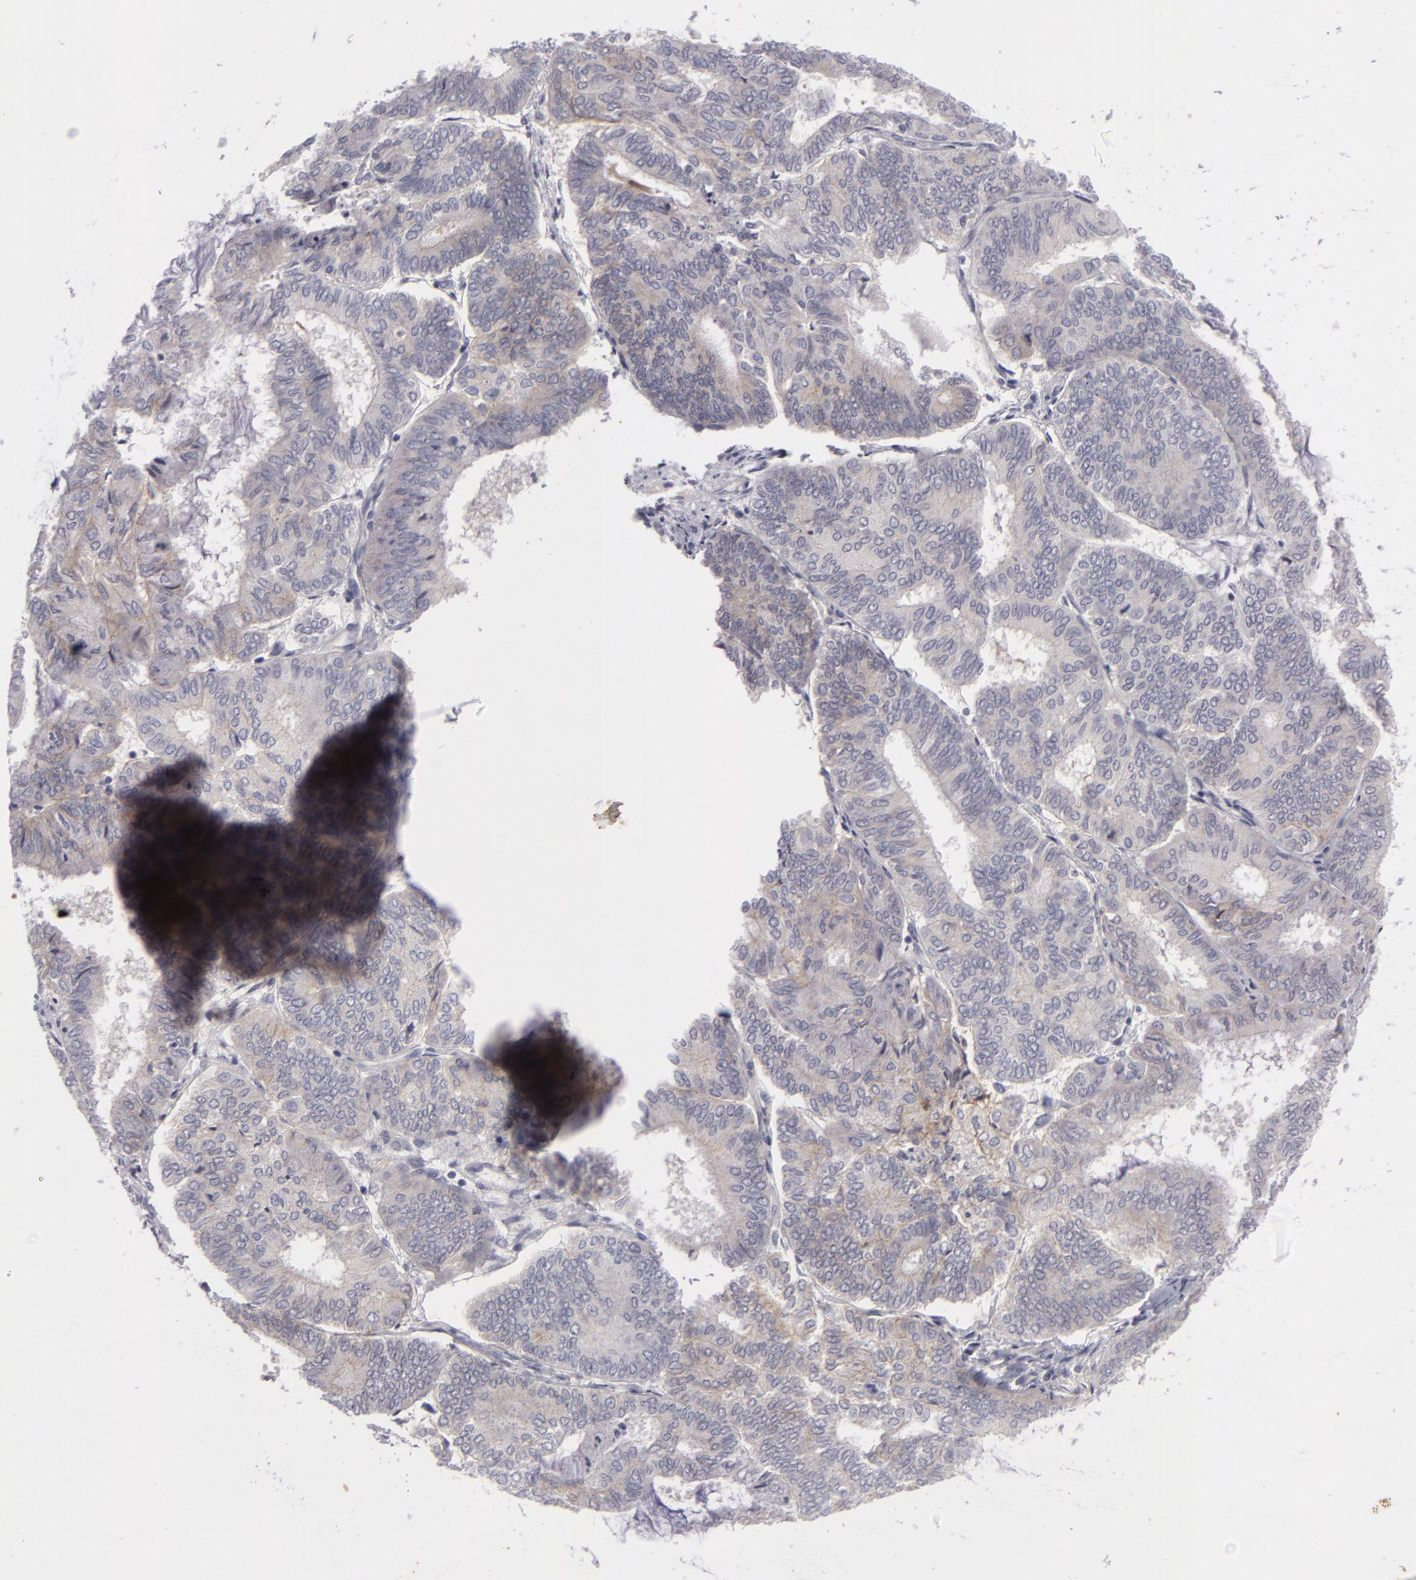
{"staining": {"intensity": "moderate", "quantity": "<25%", "location": "cytoplasmic/membranous"}, "tissue": "endometrial cancer", "cell_type": "Tumor cells", "image_type": "cancer", "snomed": [{"axis": "morphology", "description": "Adenocarcinoma, NOS"}, {"axis": "topography", "description": "Endometrium"}], "caption": "Immunohistochemistry (IHC) of human adenocarcinoma (endometrial) reveals low levels of moderate cytoplasmic/membranous expression in approximately <25% of tumor cells.", "gene": "NLGN4X", "patient": {"sex": "female", "age": 59}}